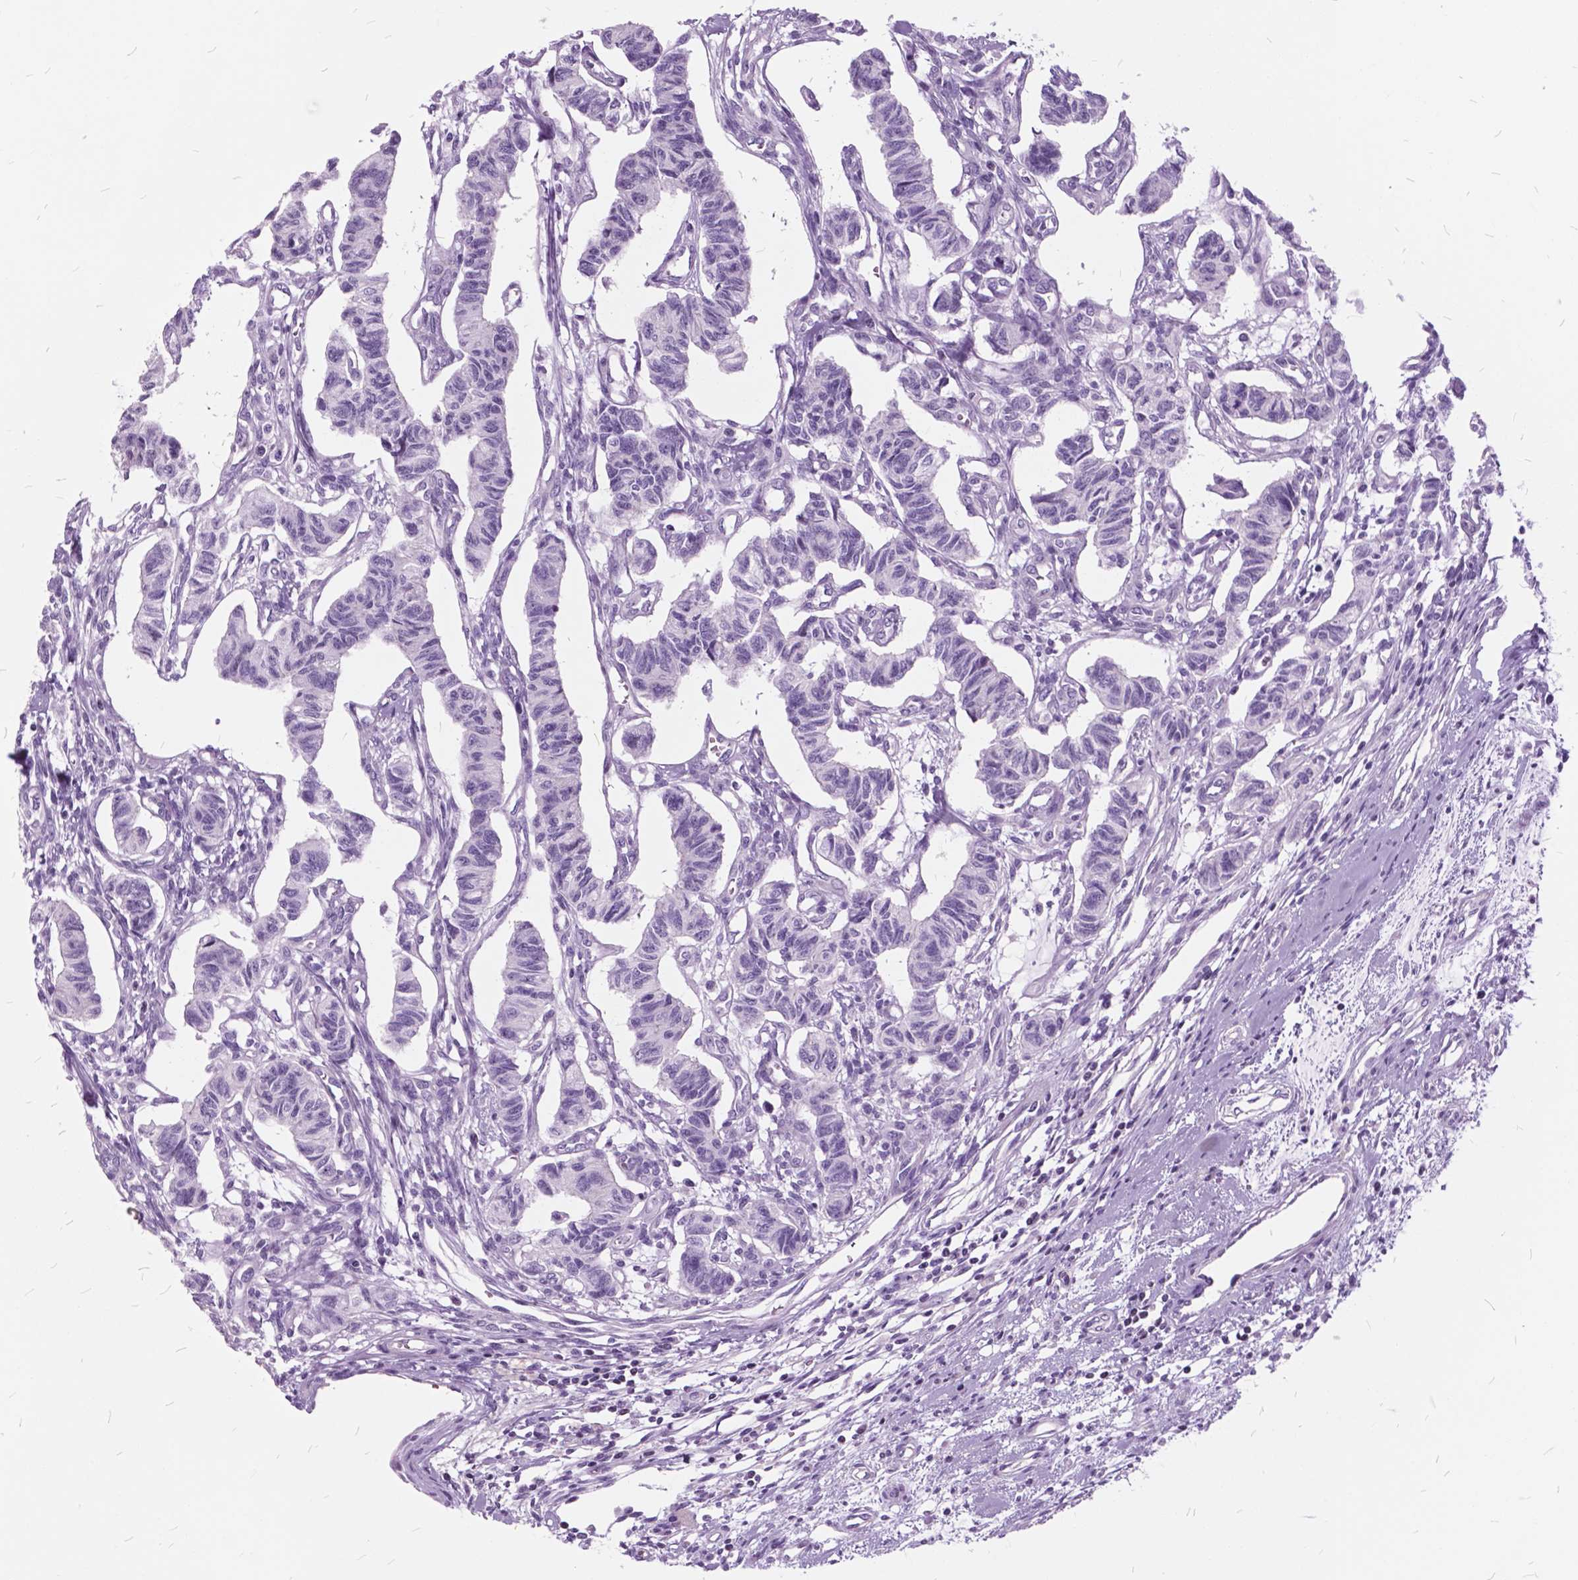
{"staining": {"intensity": "negative", "quantity": "none", "location": "none"}, "tissue": "carcinoid", "cell_type": "Tumor cells", "image_type": "cancer", "snomed": [{"axis": "morphology", "description": "Carcinoid, malignant, NOS"}, {"axis": "topography", "description": "Kidney"}], "caption": "High magnification brightfield microscopy of carcinoid stained with DAB (brown) and counterstained with hematoxylin (blue): tumor cells show no significant staining.", "gene": "SP140", "patient": {"sex": "female", "age": 41}}